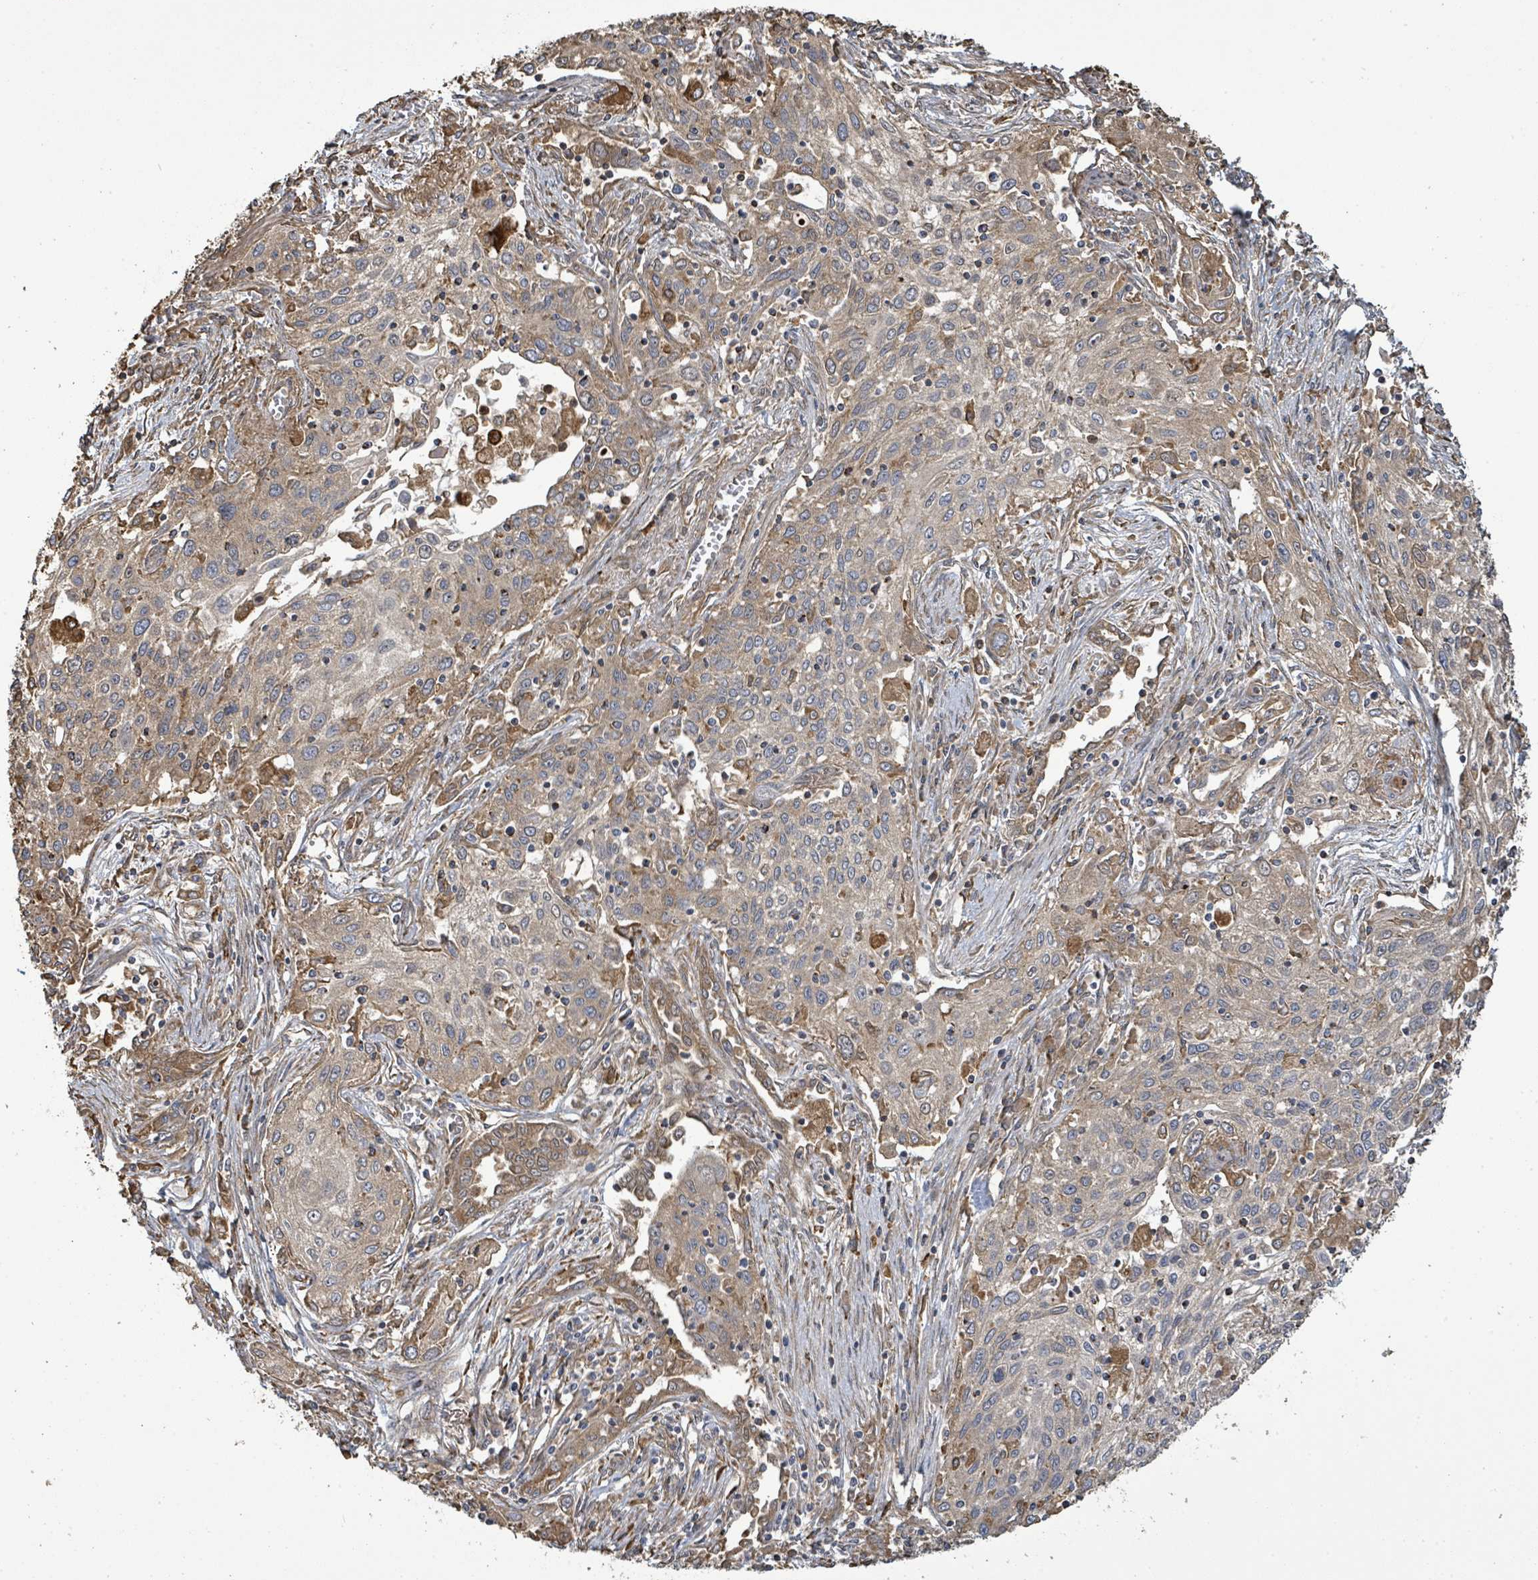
{"staining": {"intensity": "moderate", "quantity": "25%-75%", "location": "cytoplasmic/membranous"}, "tissue": "lung cancer", "cell_type": "Tumor cells", "image_type": "cancer", "snomed": [{"axis": "morphology", "description": "Squamous cell carcinoma, NOS"}, {"axis": "topography", "description": "Lung"}], "caption": "The micrograph reveals staining of lung cancer, revealing moderate cytoplasmic/membranous protein positivity (brown color) within tumor cells. The staining is performed using DAB (3,3'-diaminobenzidine) brown chromogen to label protein expression. The nuclei are counter-stained blue using hematoxylin.", "gene": "ARPIN", "patient": {"sex": "female", "age": 69}}